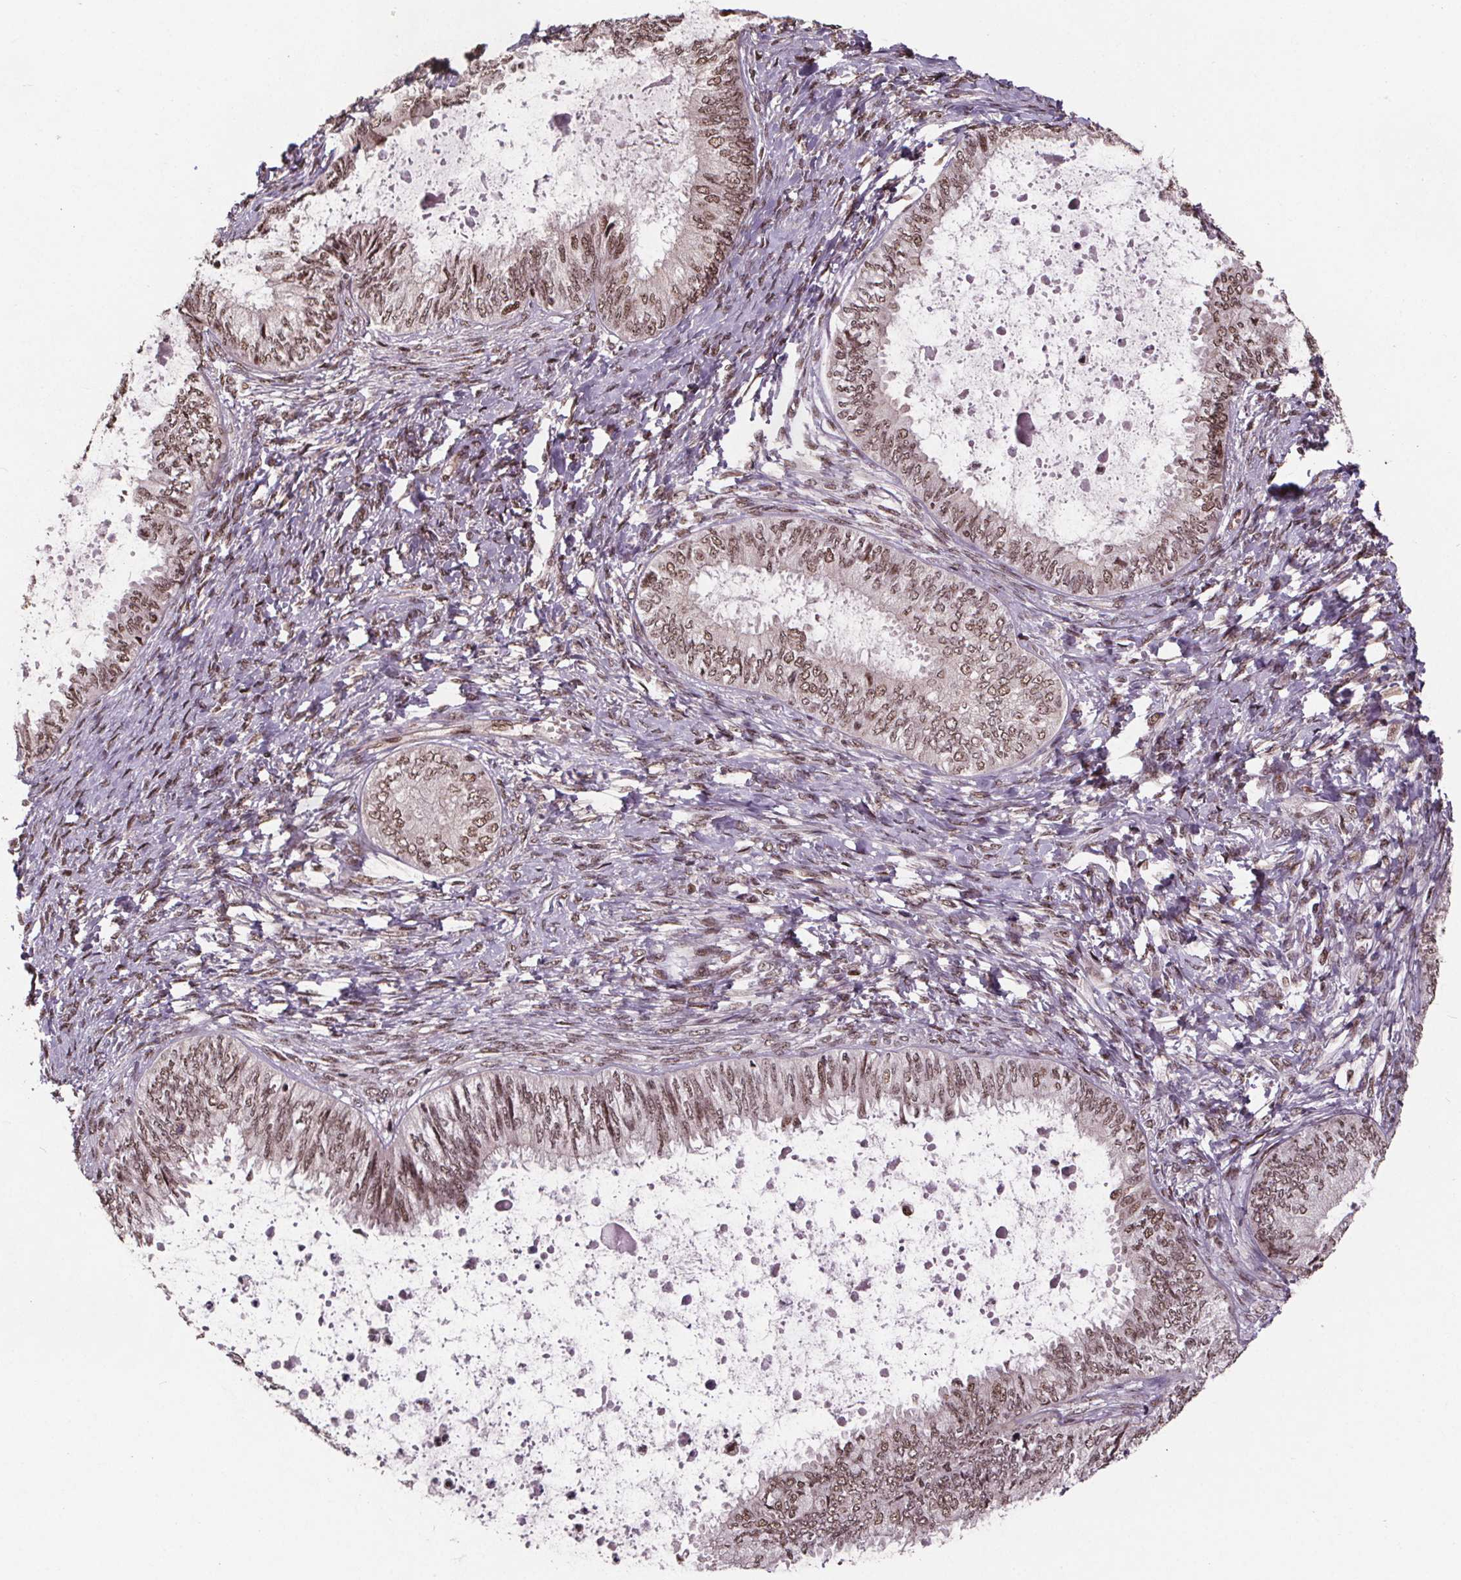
{"staining": {"intensity": "moderate", "quantity": ">75%", "location": "nuclear"}, "tissue": "ovarian cancer", "cell_type": "Tumor cells", "image_type": "cancer", "snomed": [{"axis": "morphology", "description": "Carcinoma, endometroid"}, {"axis": "topography", "description": "Ovary"}], "caption": "Immunohistochemical staining of human ovarian cancer (endometroid carcinoma) displays medium levels of moderate nuclear protein positivity in approximately >75% of tumor cells. Nuclei are stained in blue.", "gene": "JARID2", "patient": {"sex": "female", "age": 70}}